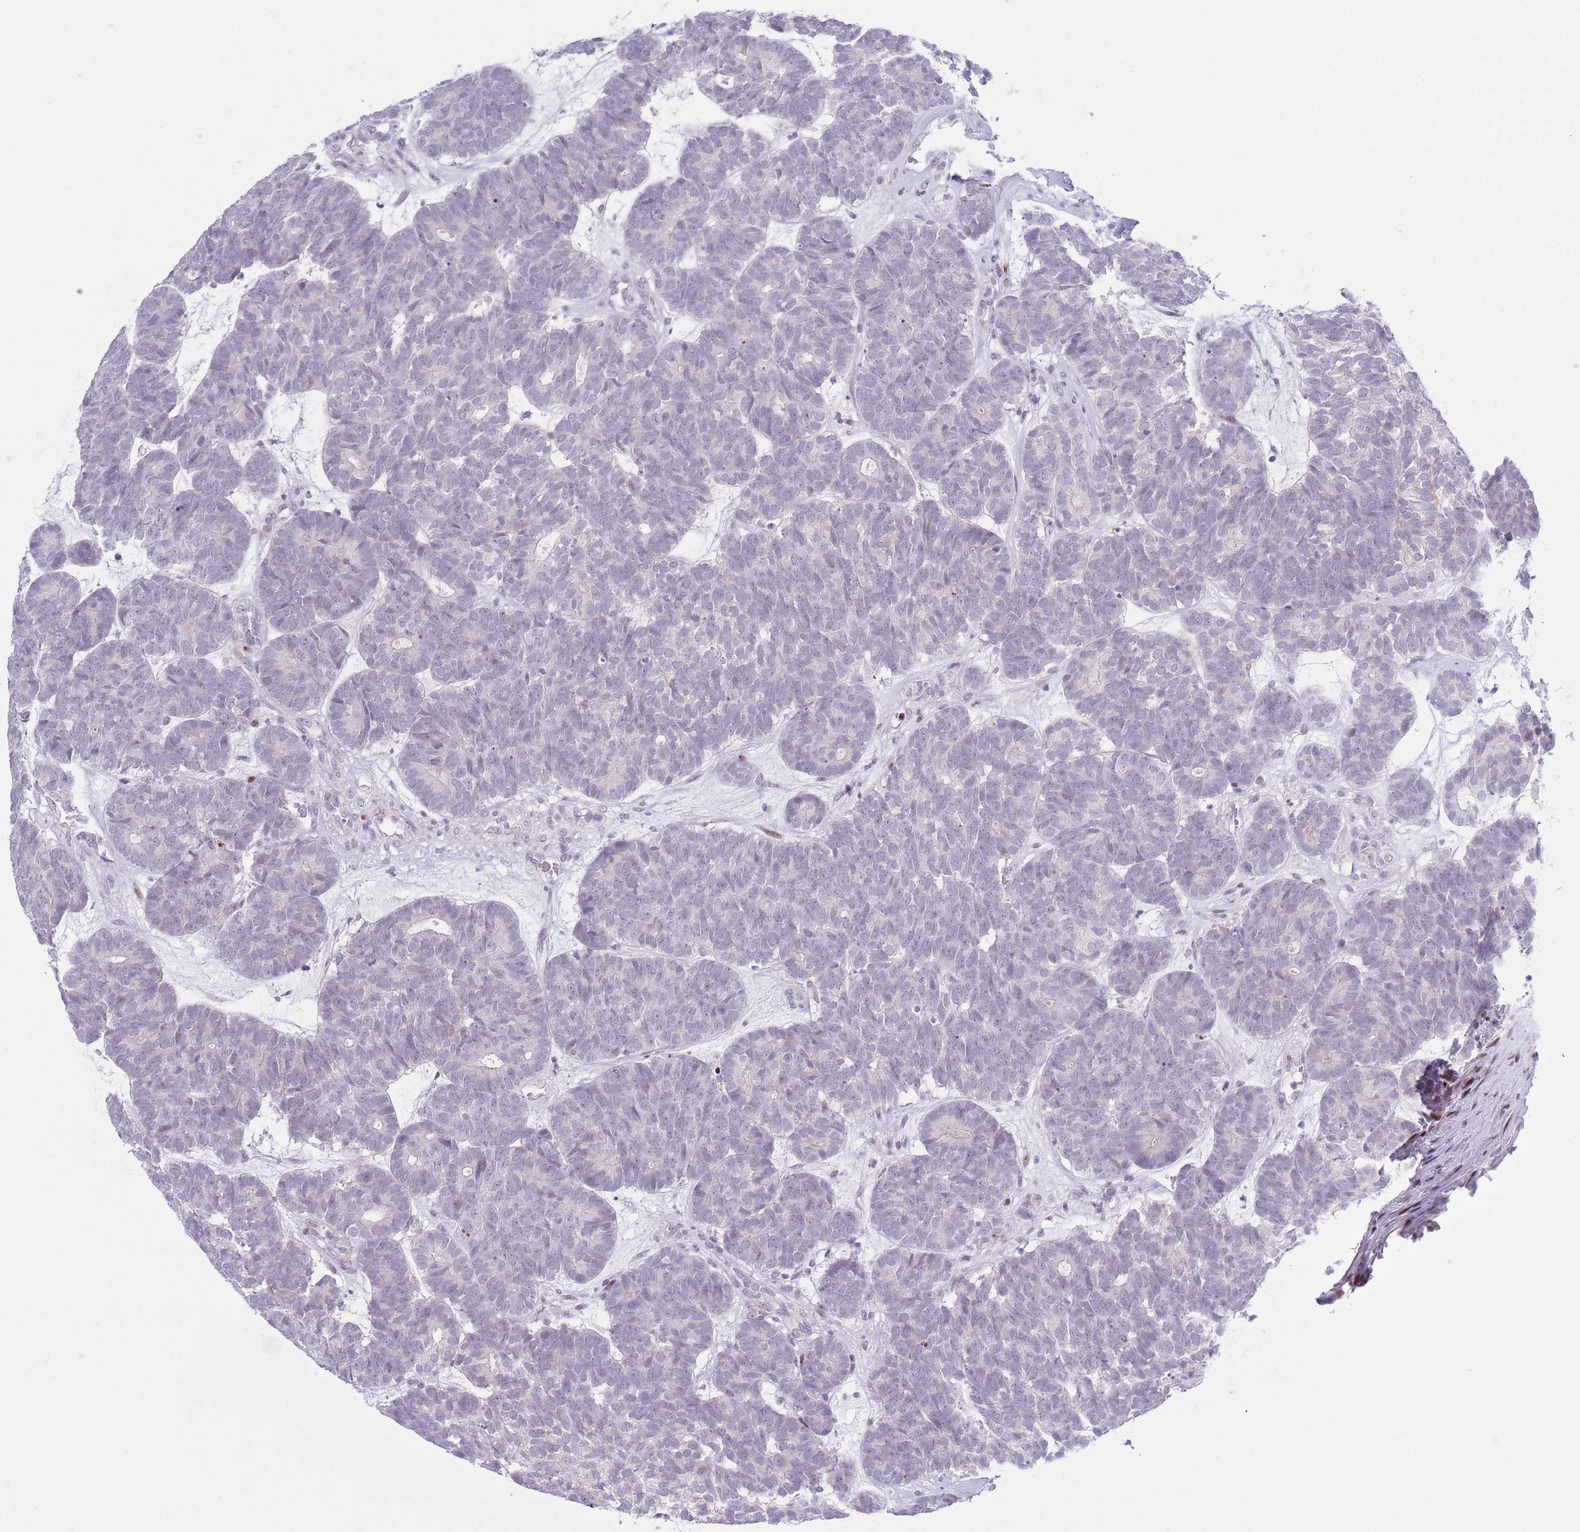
{"staining": {"intensity": "negative", "quantity": "none", "location": "none"}, "tissue": "head and neck cancer", "cell_type": "Tumor cells", "image_type": "cancer", "snomed": [{"axis": "morphology", "description": "Adenocarcinoma, NOS"}, {"axis": "topography", "description": "Head-Neck"}], "caption": "An image of head and neck cancer stained for a protein demonstrates no brown staining in tumor cells.", "gene": "MFSD10", "patient": {"sex": "female", "age": 81}}